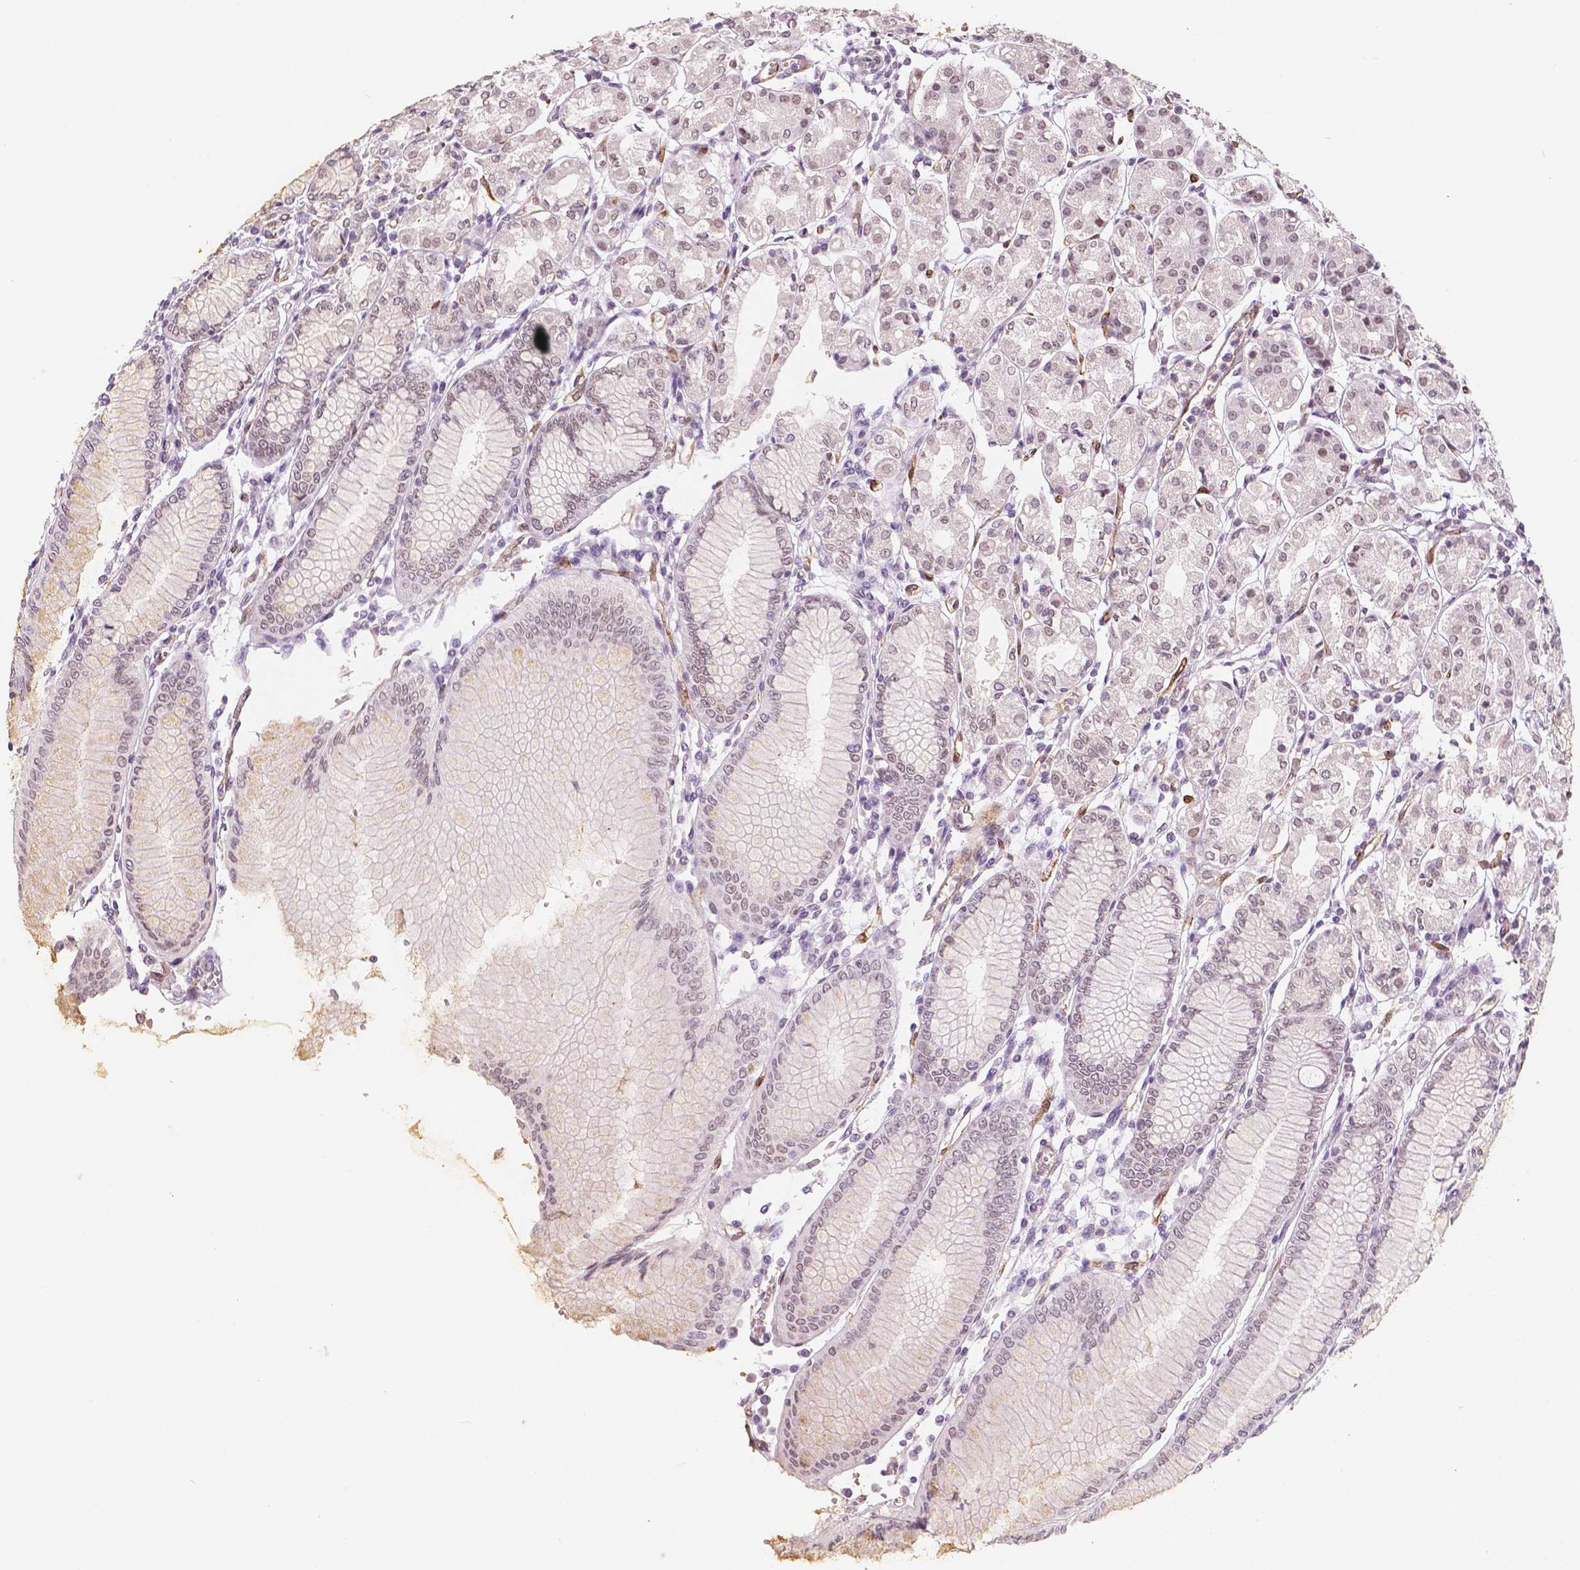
{"staining": {"intensity": "moderate", "quantity": "25%-75%", "location": "nuclear"}, "tissue": "stomach", "cell_type": "Glandular cells", "image_type": "normal", "snomed": [{"axis": "morphology", "description": "Normal tissue, NOS"}, {"axis": "topography", "description": "Skeletal muscle"}, {"axis": "topography", "description": "Stomach"}], "caption": "A micrograph showing moderate nuclear expression in approximately 25%-75% of glandular cells in unremarkable stomach, as visualized by brown immunohistochemical staining.", "gene": "KDM5B", "patient": {"sex": "female", "age": 57}}